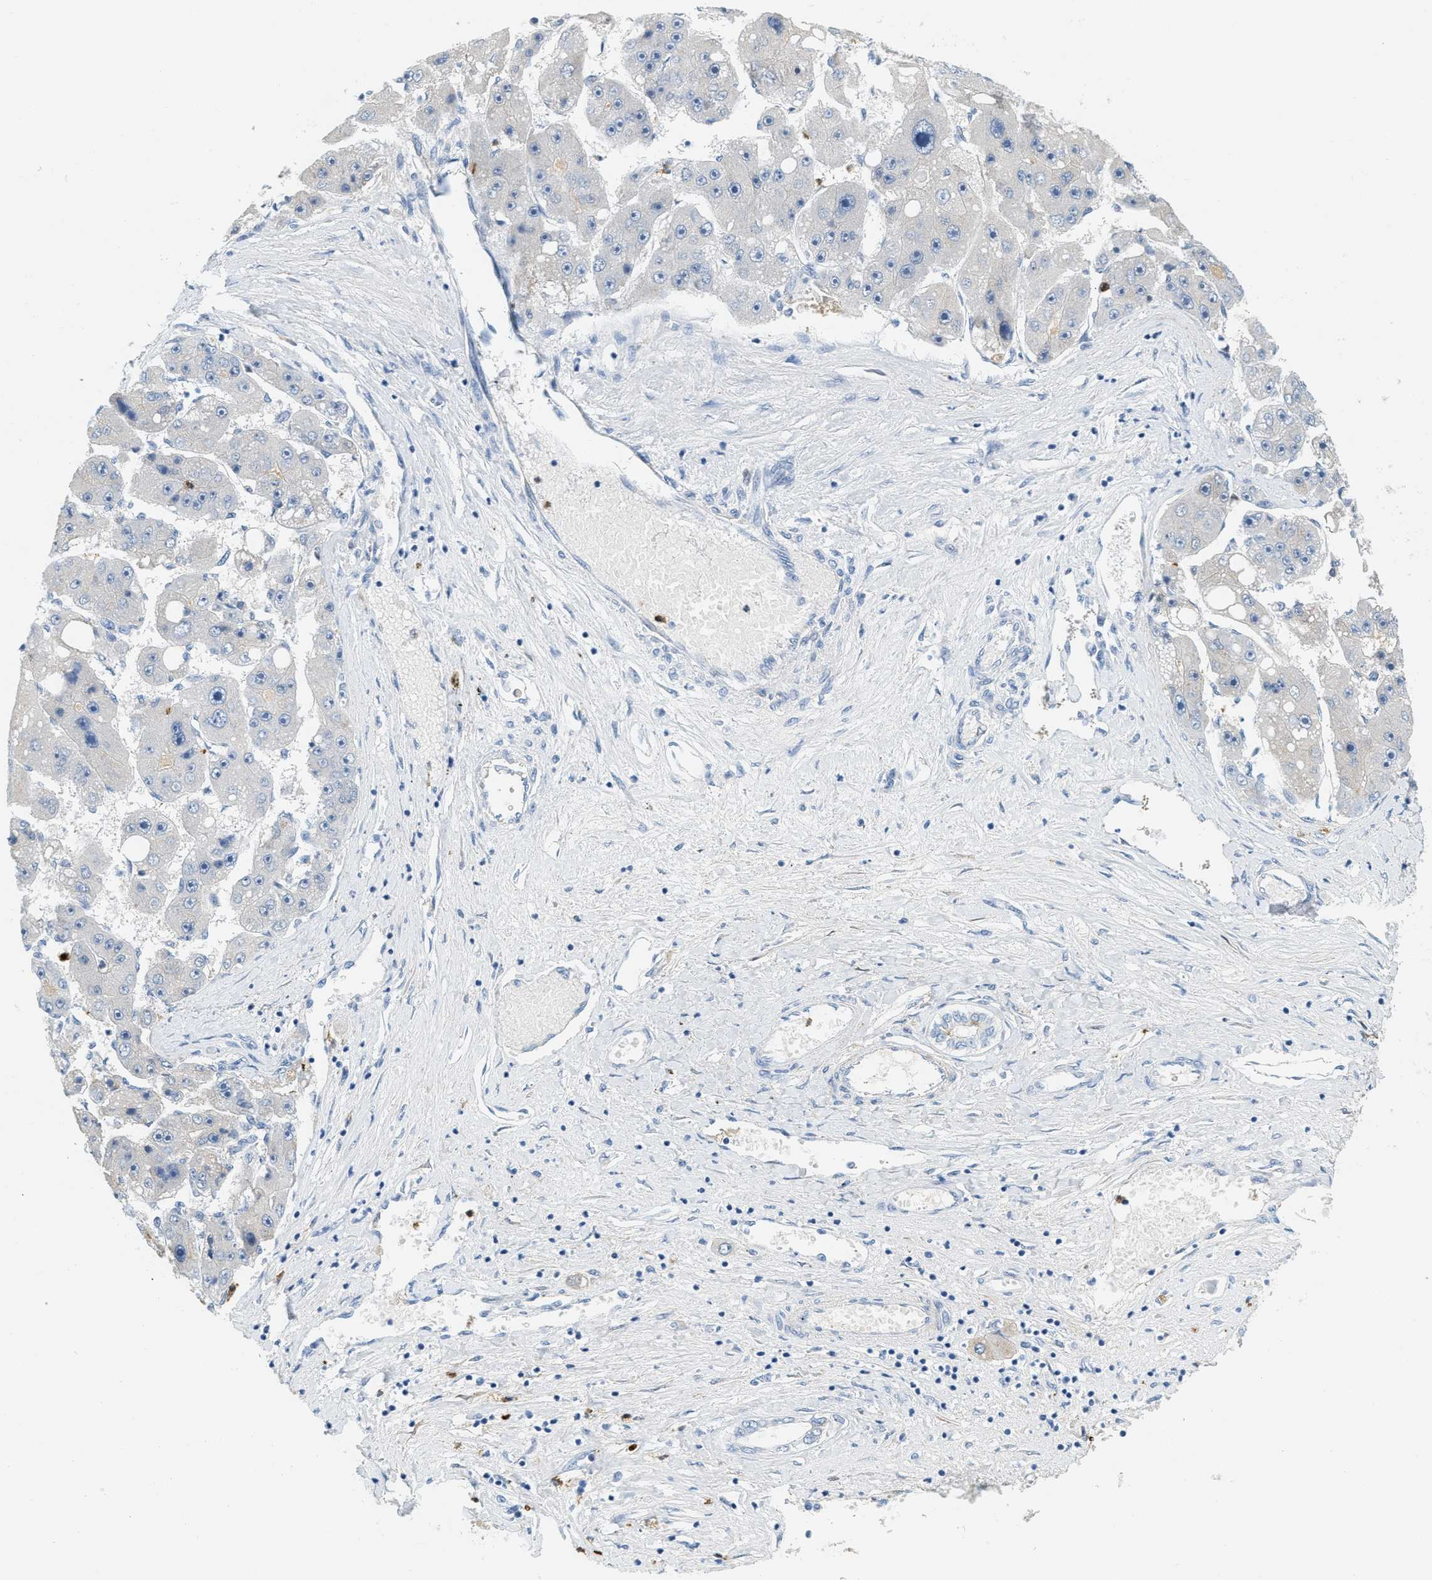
{"staining": {"intensity": "negative", "quantity": "none", "location": "none"}, "tissue": "liver cancer", "cell_type": "Tumor cells", "image_type": "cancer", "snomed": [{"axis": "morphology", "description": "Carcinoma, Hepatocellular, NOS"}, {"axis": "topography", "description": "Liver"}], "caption": "High magnification brightfield microscopy of hepatocellular carcinoma (liver) stained with DAB (3,3'-diaminobenzidine) (brown) and counterstained with hematoxylin (blue): tumor cells show no significant expression. The staining is performed using DAB (3,3'-diaminobenzidine) brown chromogen with nuclei counter-stained in using hematoxylin.", "gene": "LCN2", "patient": {"sex": "female", "age": 61}}